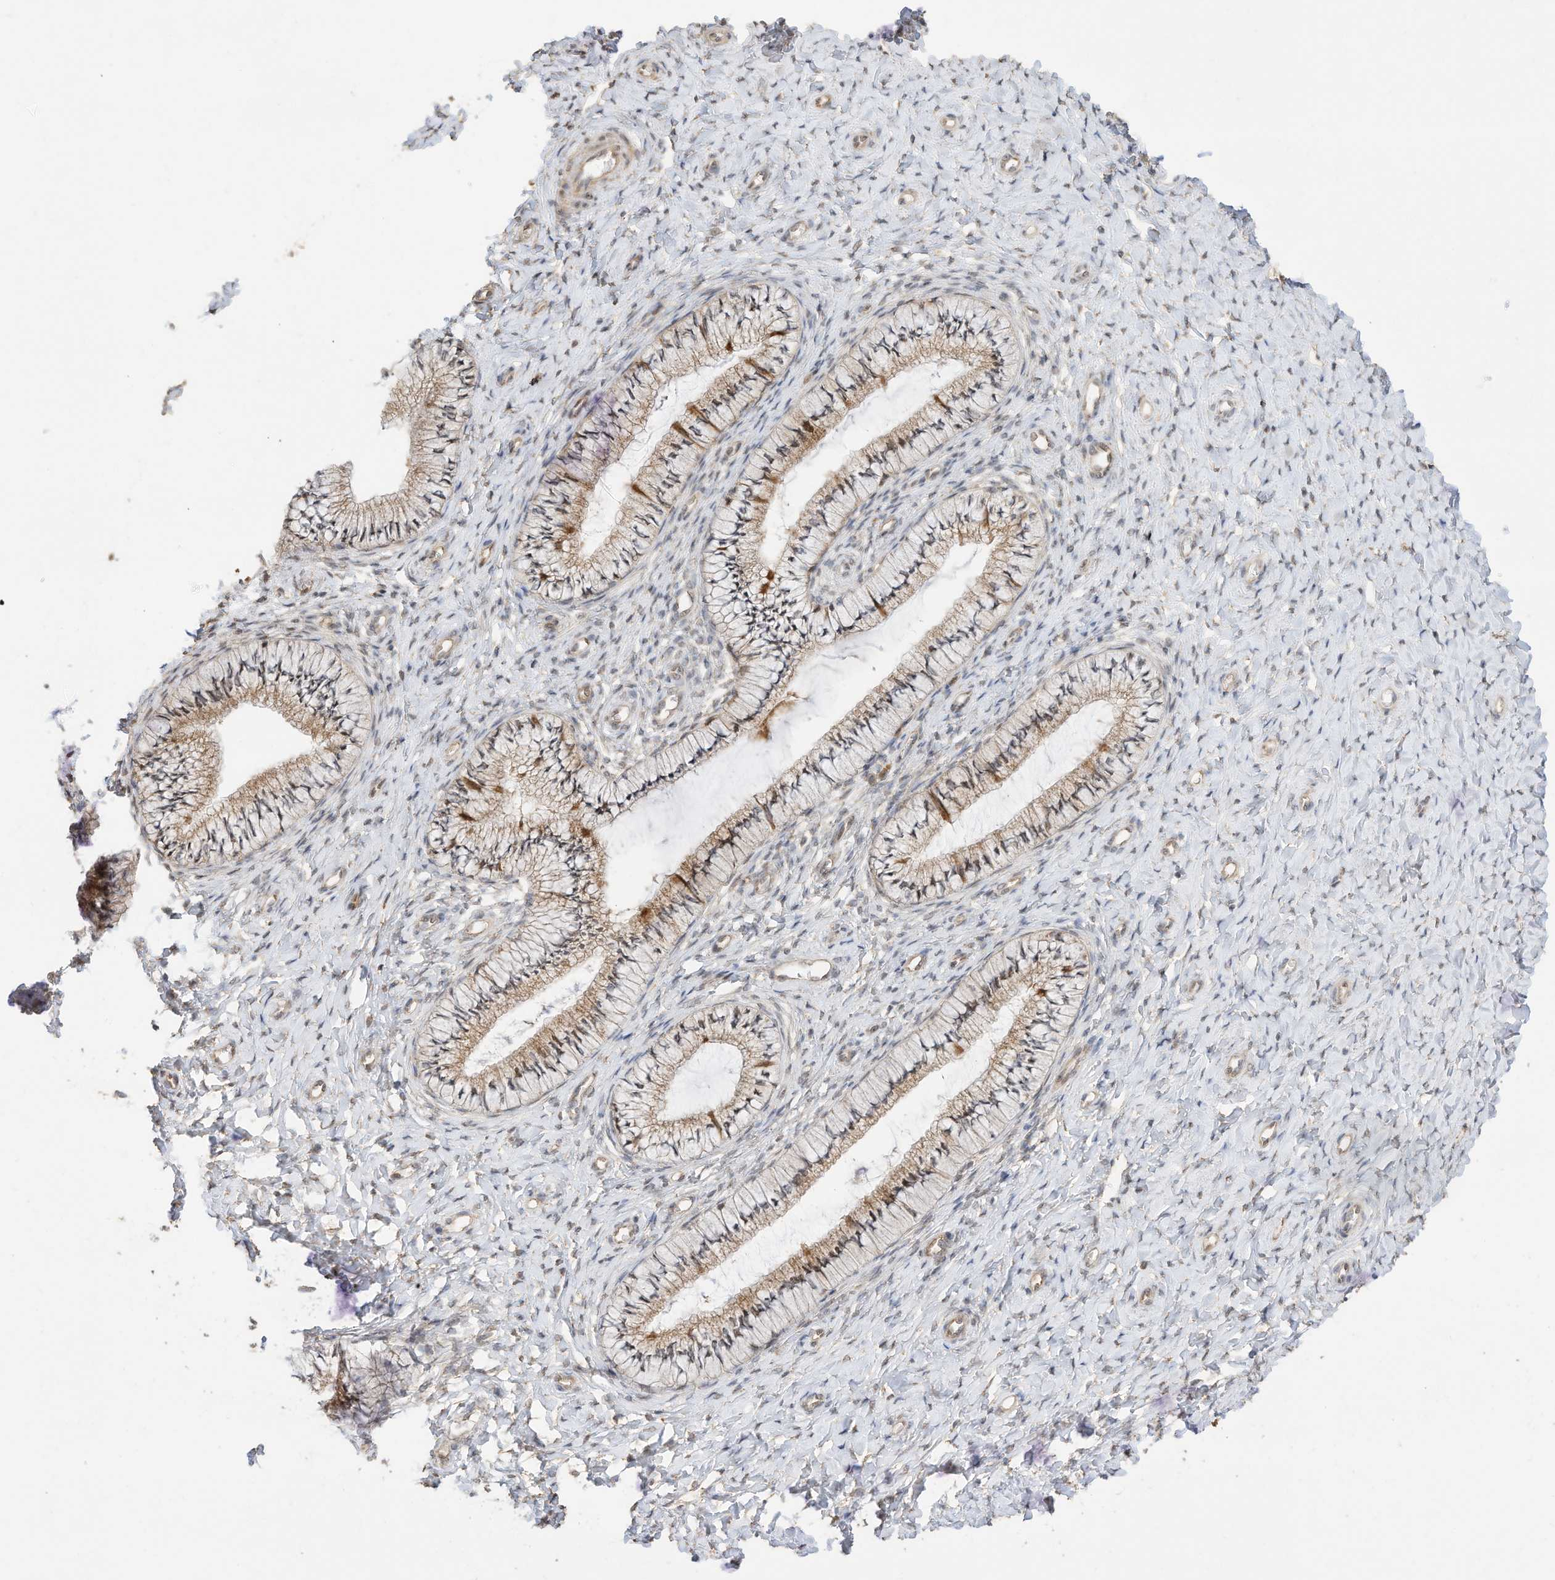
{"staining": {"intensity": "moderate", "quantity": "25%-75%", "location": "cytoplasmic/membranous"}, "tissue": "cervix", "cell_type": "Glandular cells", "image_type": "normal", "snomed": [{"axis": "morphology", "description": "Normal tissue, NOS"}, {"axis": "topography", "description": "Cervix"}], "caption": "IHC (DAB) staining of normal human cervix reveals moderate cytoplasmic/membranous protein expression in about 25%-75% of glandular cells.", "gene": "CAGE1", "patient": {"sex": "female", "age": 36}}